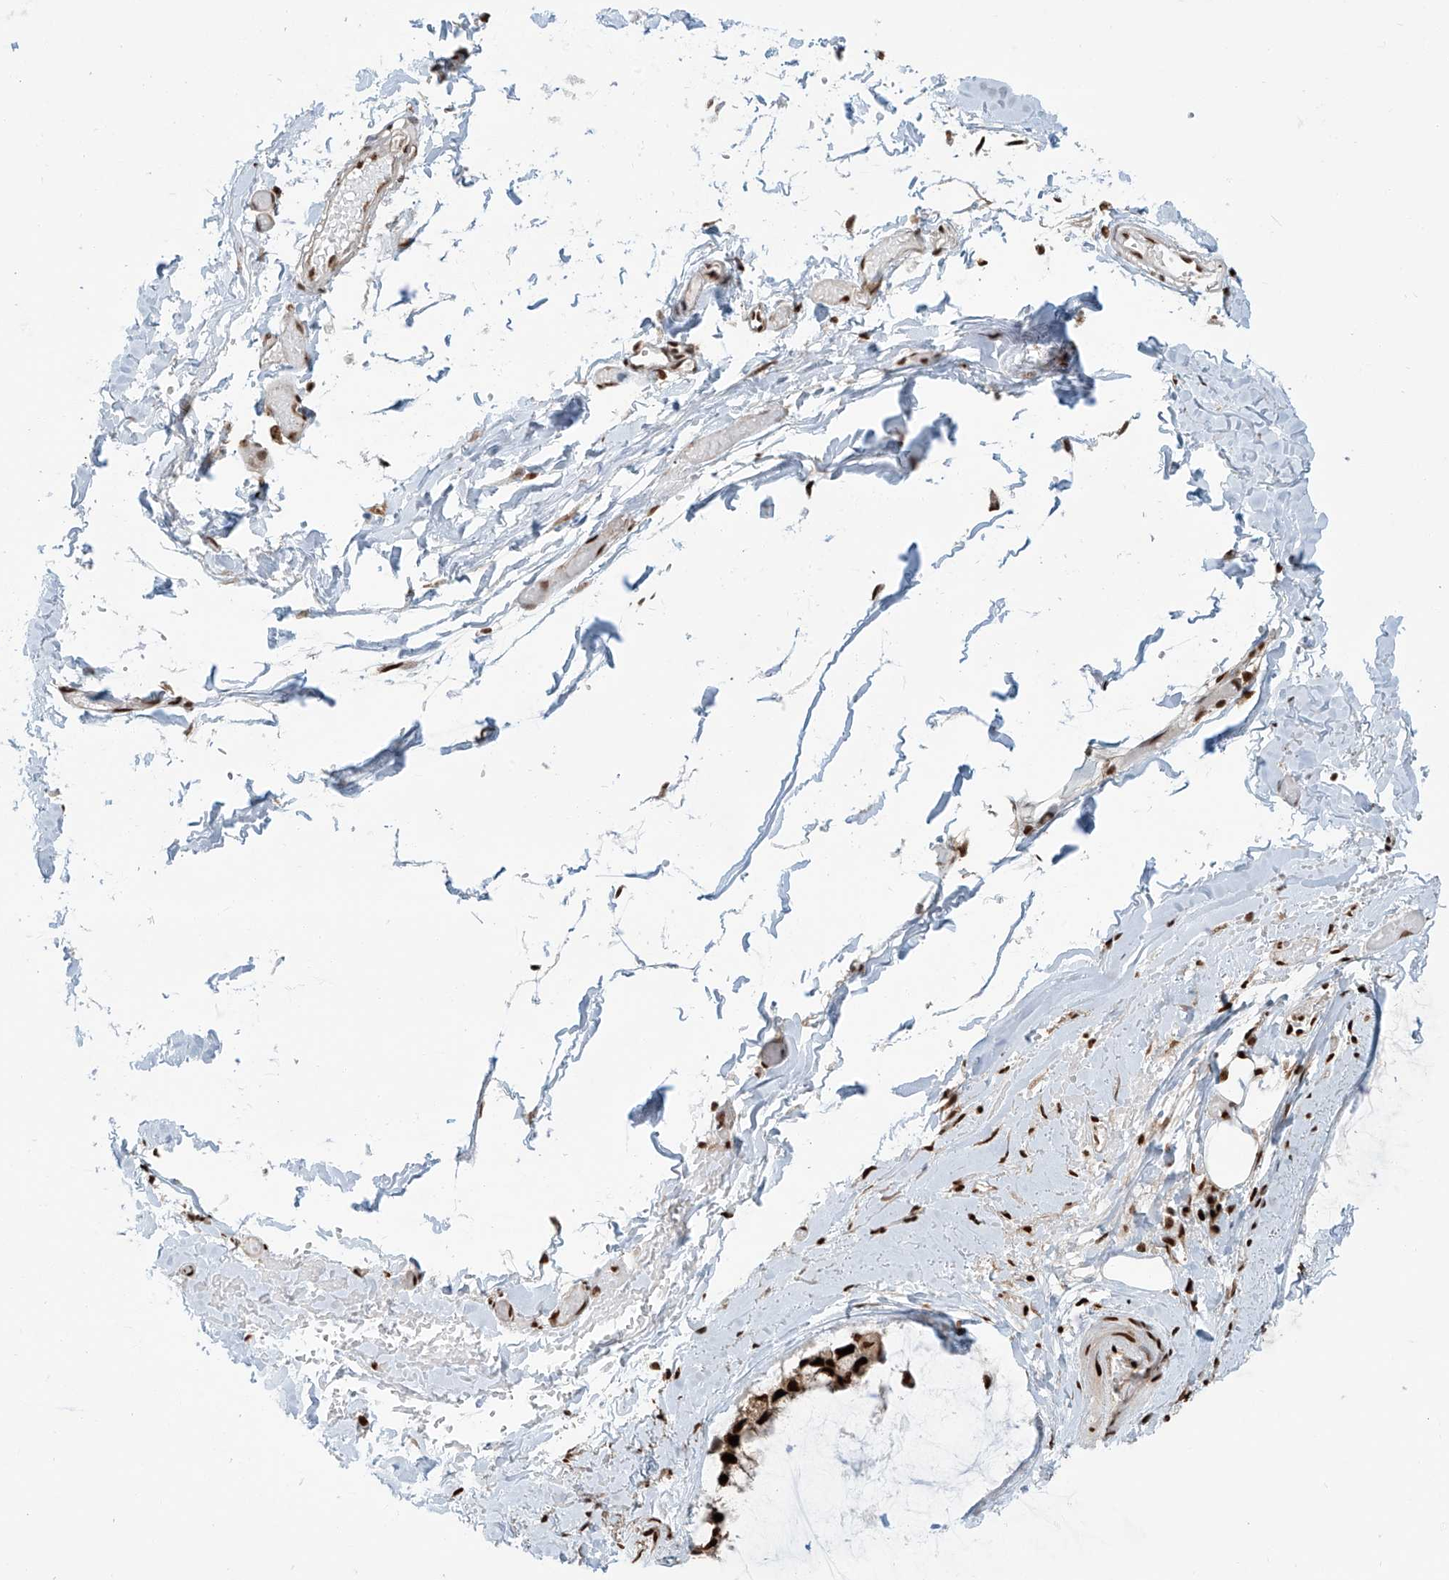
{"staining": {"intensity": "strong", "quantity": ">75%", "location": "nuclear"}, "tissue": "ovarian cancer", "cell_type": "Tumor cells", "image_type": "cancer", "snomed": [{"axis": "morphology", "description": "Cystadenocarcinoma, mucinous, NOS"}, {"axis": "topography", "description": "Ovary"}], "caption": "Immunohistochemistry micrograph of neoplastic tissue: mucinous cystadenocarcinoma (ovarian) stained using immunohistochemistry shows high levels of strong protein expression localized specifically in the nuclear of tumor cells, appearing as a nuclear brown color.", "gene": "FAM193B", "patient": {"sex": "female", "age": 39}}